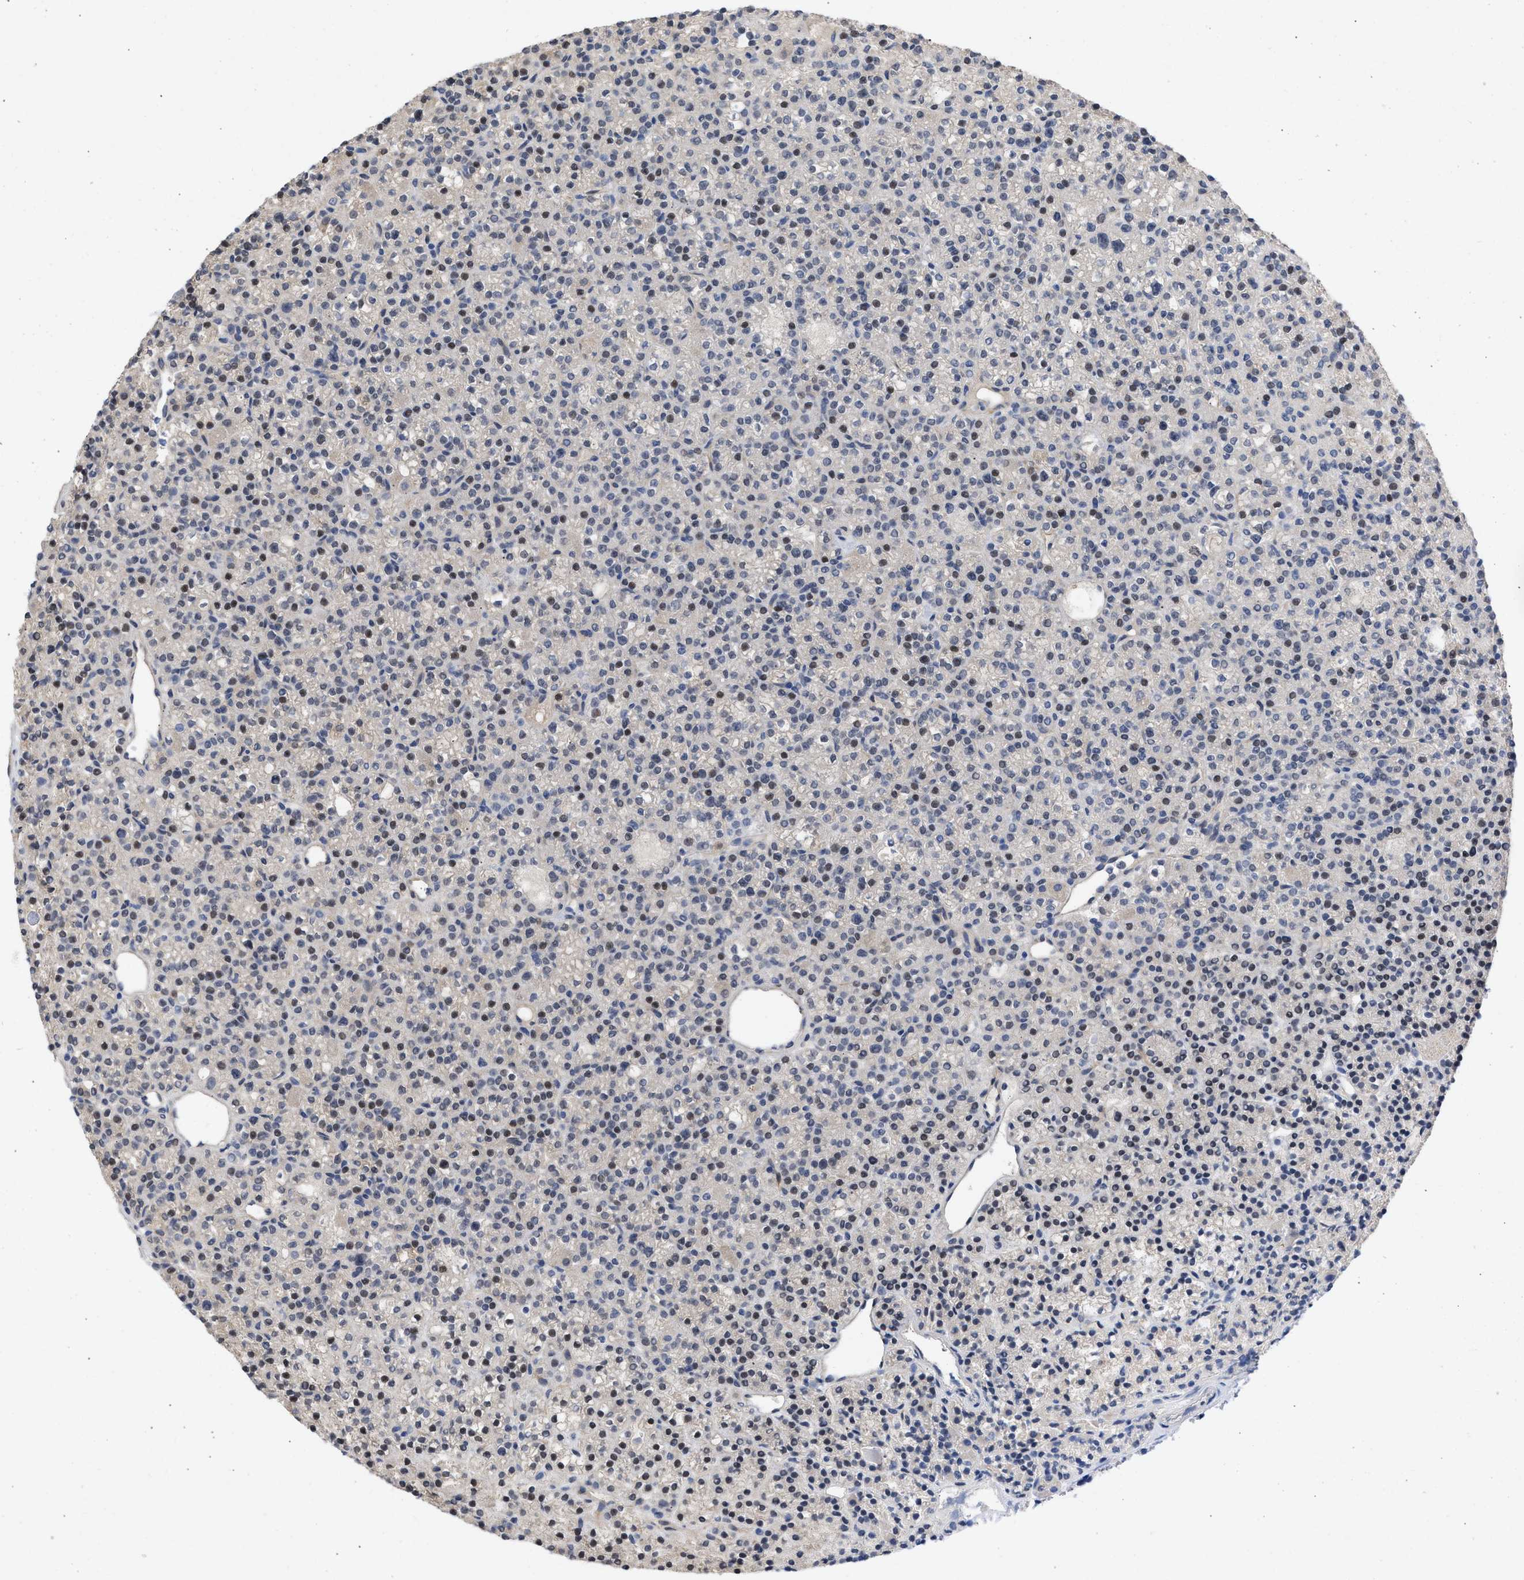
{"staining": {"intensity": "moderate", "quantity": "<25%", "location": "cytoplasmic/membranous,nuclear"}, "tissue": "parathyroid gland", "cell_type": "Glandular cells", "image_type": "normal", "snomed": [{"axis": "morphology", "description": "Normal tissue, NOS"}, {"axis": "morphology", "description": "Adenoma, NOS"}, {"axis": "topography", "description": "Parathyroid gland"}], "caption": "A low amount of moderate cytoplasmic/membranous,nuclear staining is appreciated in approximately <25% of glandular cells in unremarkable parathyroid gland. The staining is performed using DAB brown chromogen to label protein expression. The nuclei are counter-stained blue using hematoxylin.", "gene": "THRA", "patient": {"sex": "female", "age": 64}}